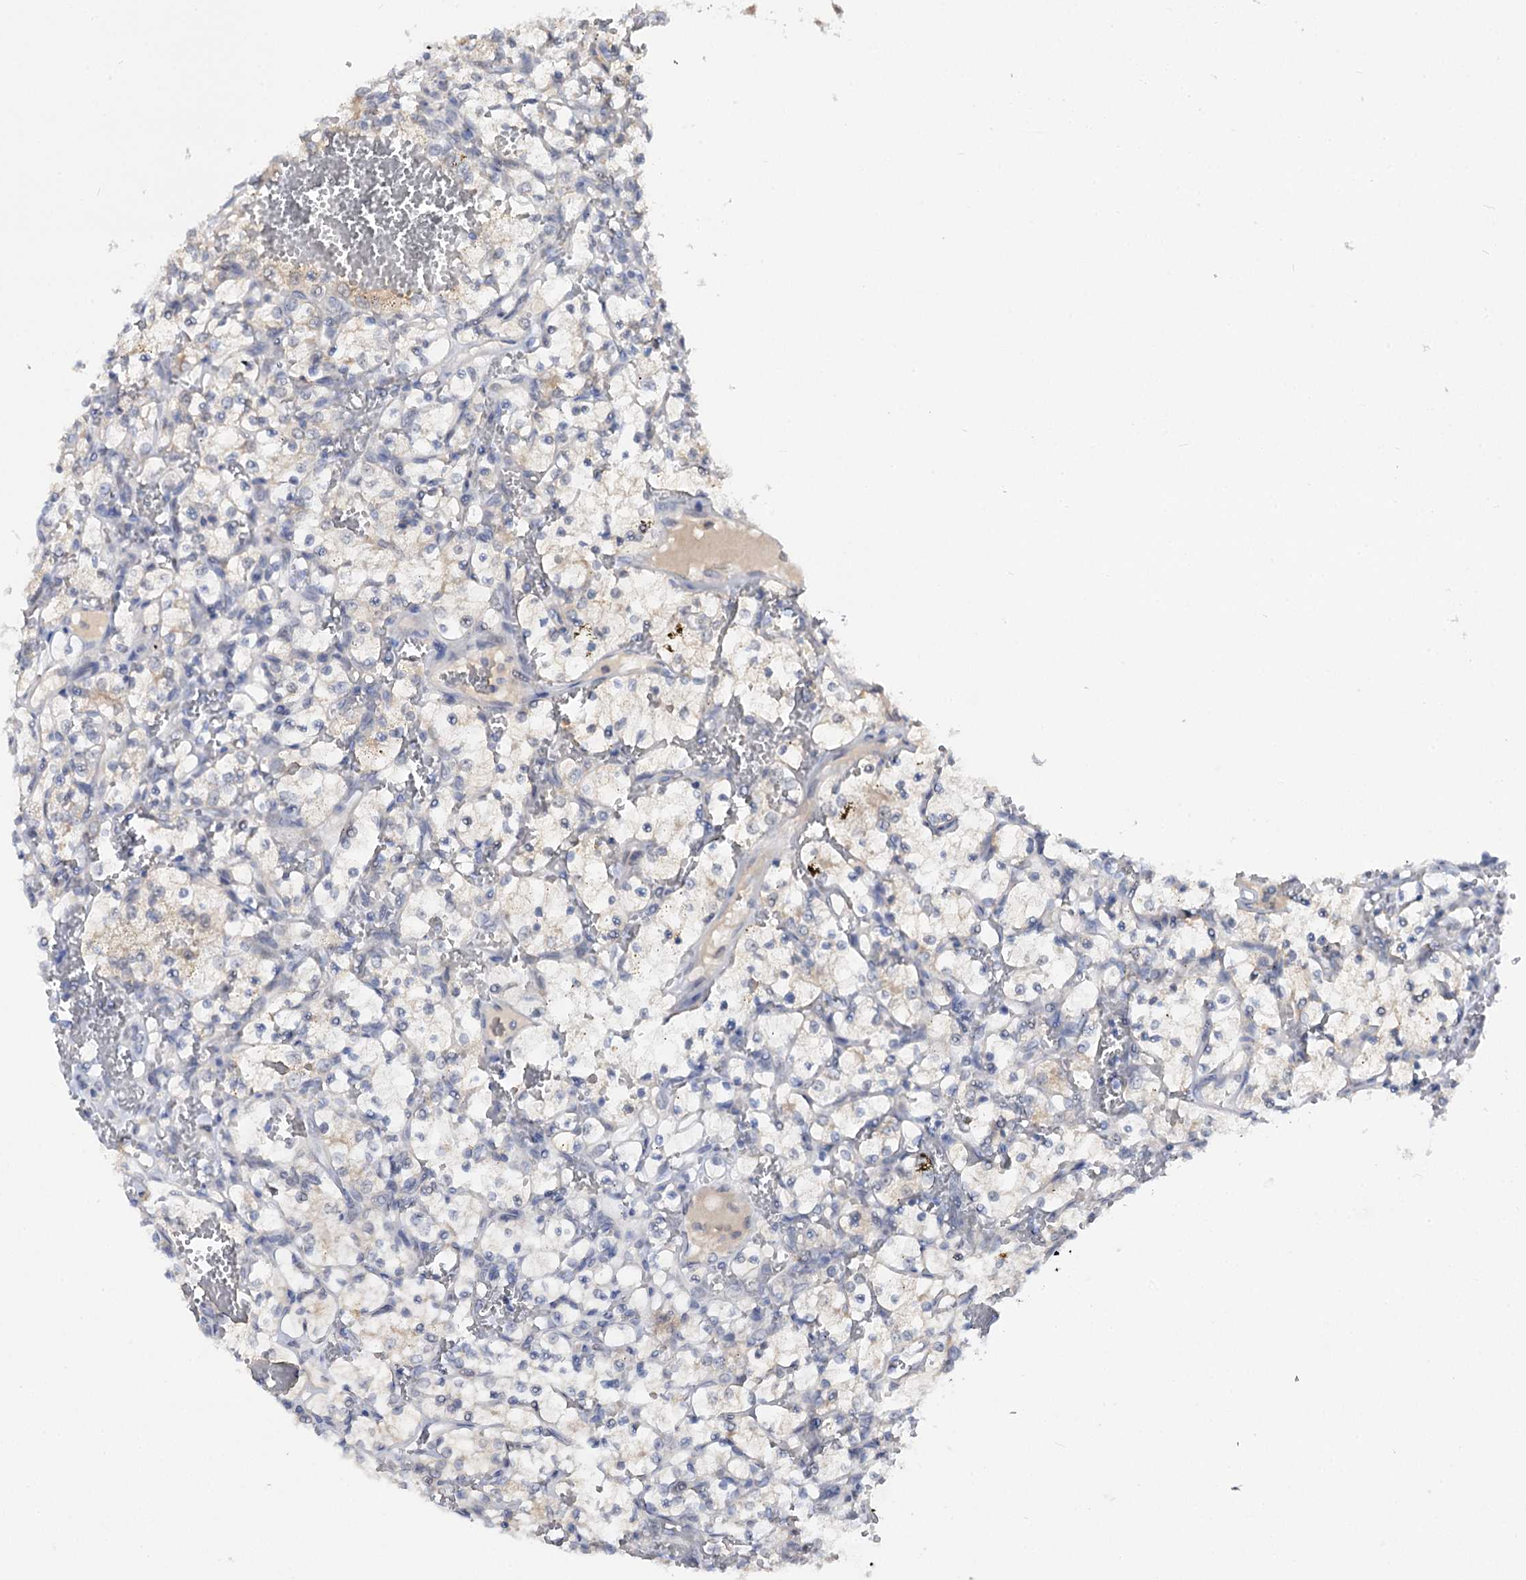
{"staining": {"intensity": "negative", "quantity": "none", "location": "none"}, "tissue": "renal cancer", "cell_type": "Tumor cells", "image_type": "cancer", "snomed": [{"axis": "morphology", "description": "Adenocarcinoma, NOS"}, {"axis": "topography", "description": "Kidney"}], "caption": "This image is of renal cancer stained with immunohistochemistry to label a protein in brown with the nuclei are counter-stained blue. There is no expression in tumor cells. Nuclei are stained in blue.", "gene": "NEK10", "patient": {"sex": "female", "age": 69}}